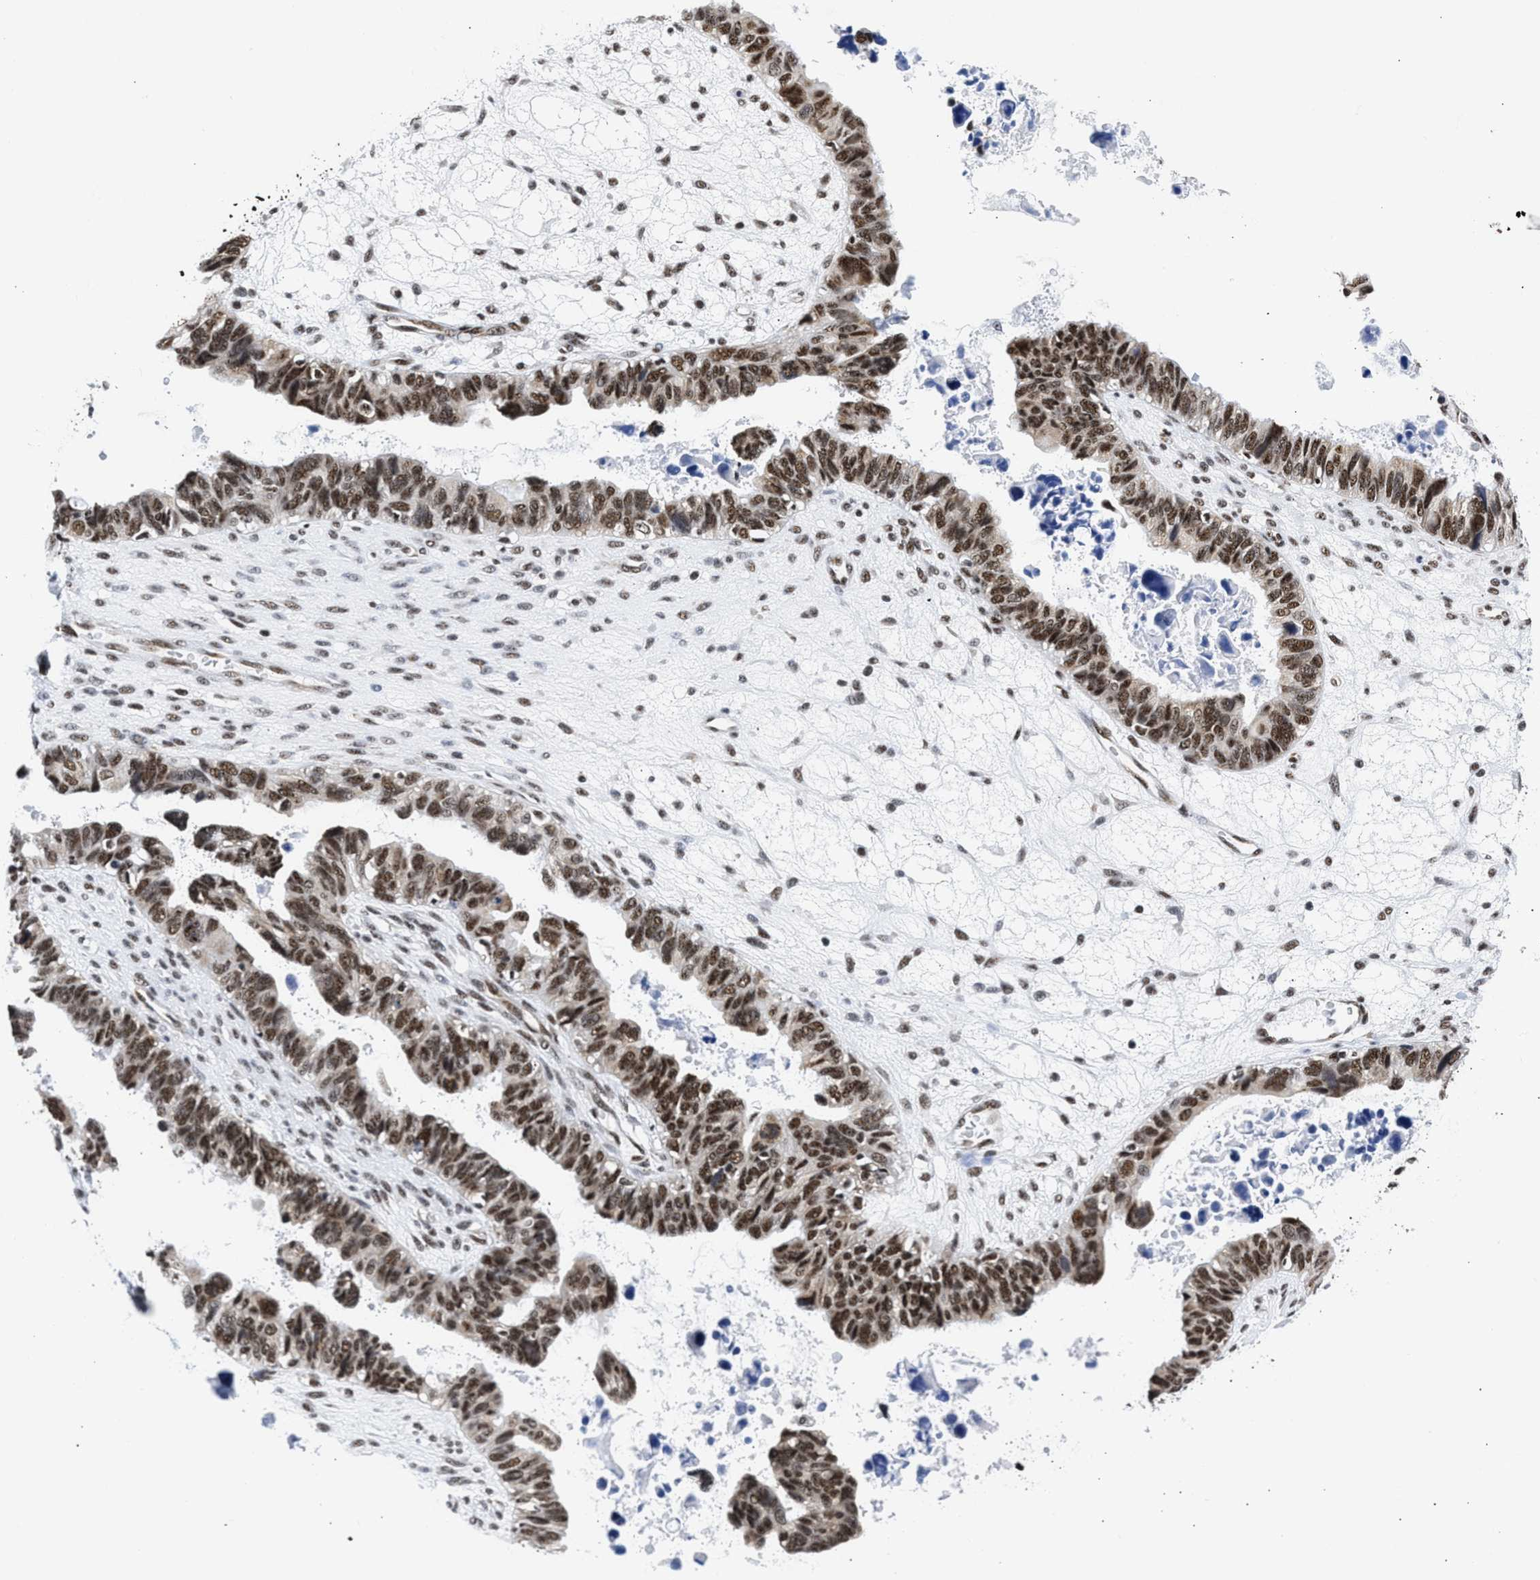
{"staining": {"intensity": "moderate", "quantity": ">75%", "location": "nuclear"}, "tissue": "ovarian cancer", "cell_type": "Tumor cells", "image_type": "cancer", "snomed": [{"axis": "morphology", "description": "Cystadenocarcinoma, serous, NOS"}, {"axis": "topography", "description": "Ovary"}], "caption": "Moderate nuclear protein expression is appreciated in about >75% of tumor cells in ovarian serous cystadenocarcinoma.", "gene": "RBM8A", "patient": {"sex": "female", "age": 79}}